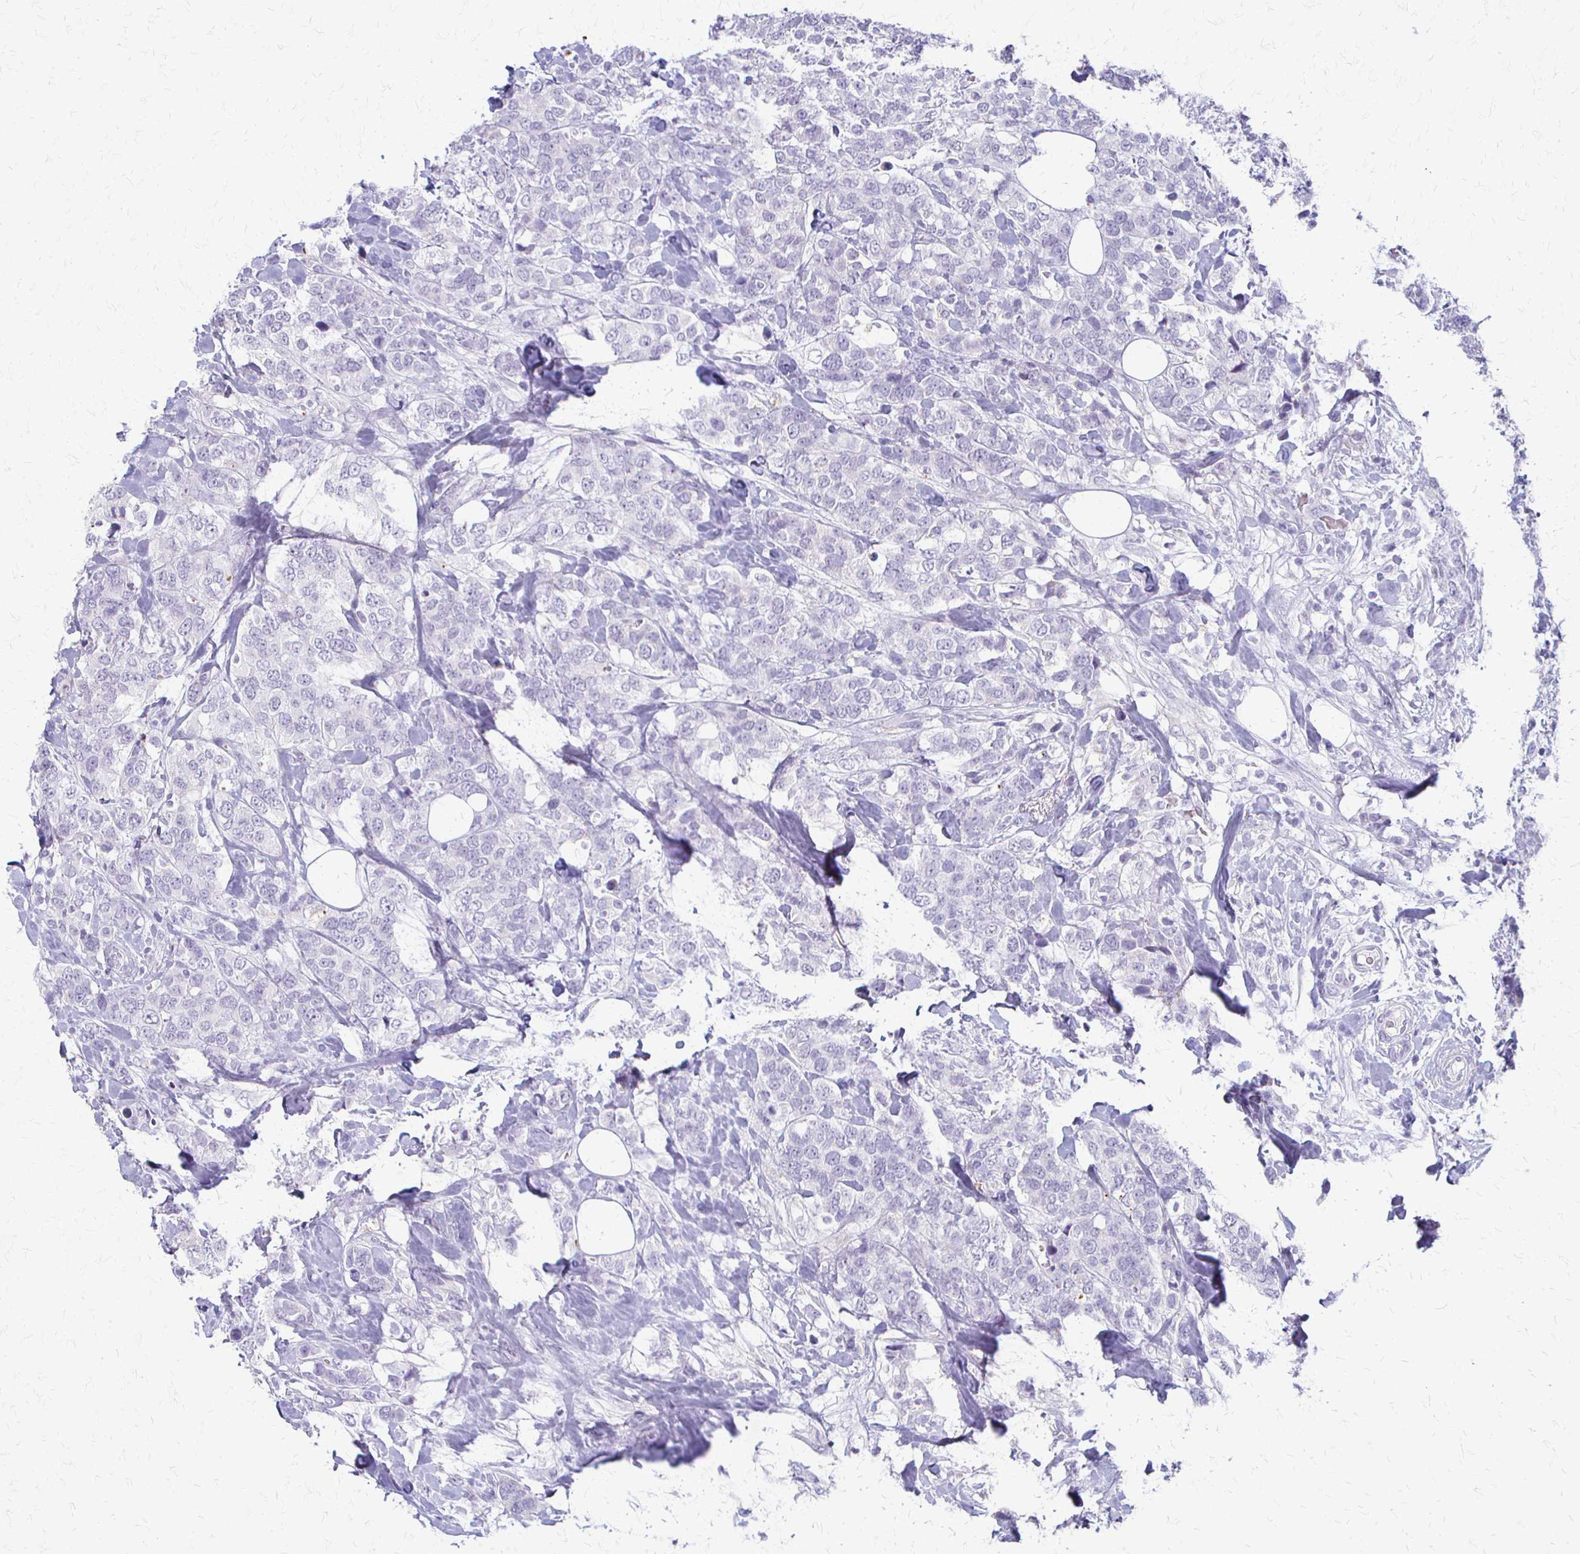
{"staining": {"intensity": "negative", "quantity": "none", "location": "none"}, "tissue": "breast cancer", "cell_type": "Tumor cells", "image_type": "cancer", "snomed": [{"axis": "morphology", "description": "Lobular carcinoma"}, {"axis": "topography", "description": "Breast"}], "caption": "A micrograph of breast cancer stained for a protein exhibits no brown staining in tumor cells.", "gene": "ACP5", "patient": {"sex": "female", "age": 59}}